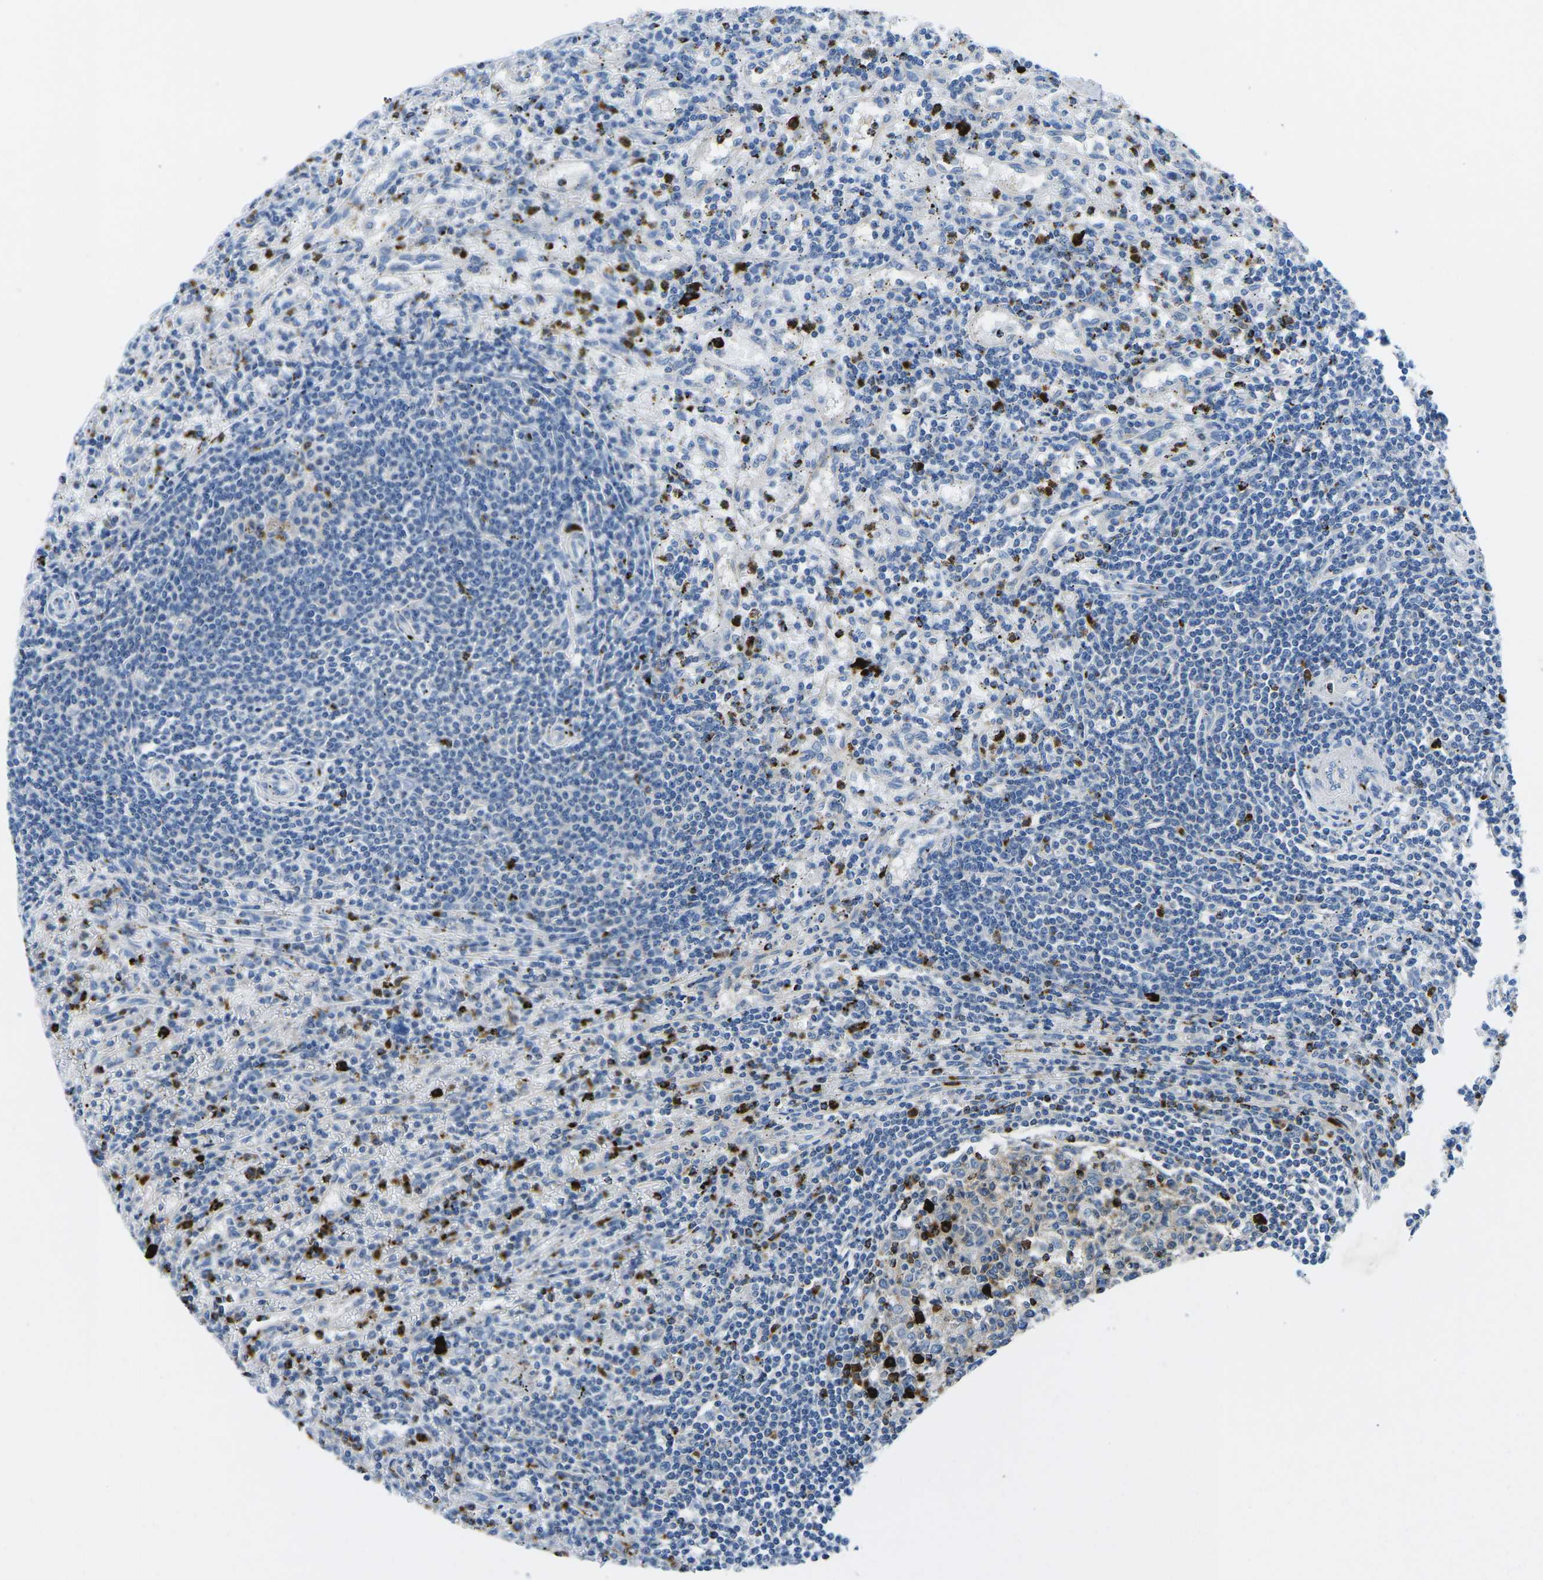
{"staining": {"intensity": "negative", "quantity": "none", "location": "none"}, "tissue": "lymphoma", "cell_type": "Tumor cells", "image_type": "cancer", "snomed": [{"axis": "morphology", "description": "Malignant lymphoma, non-Hodgkin's type, Low grade"}, {"axis": "topography", "description": "Spleen"}], "caption": "Immunohistochemical staining of lymphoma reveals no significant expression in tumor cells.", "gene": "MC4R", "patient": {"sex": "male", "age": 76}}